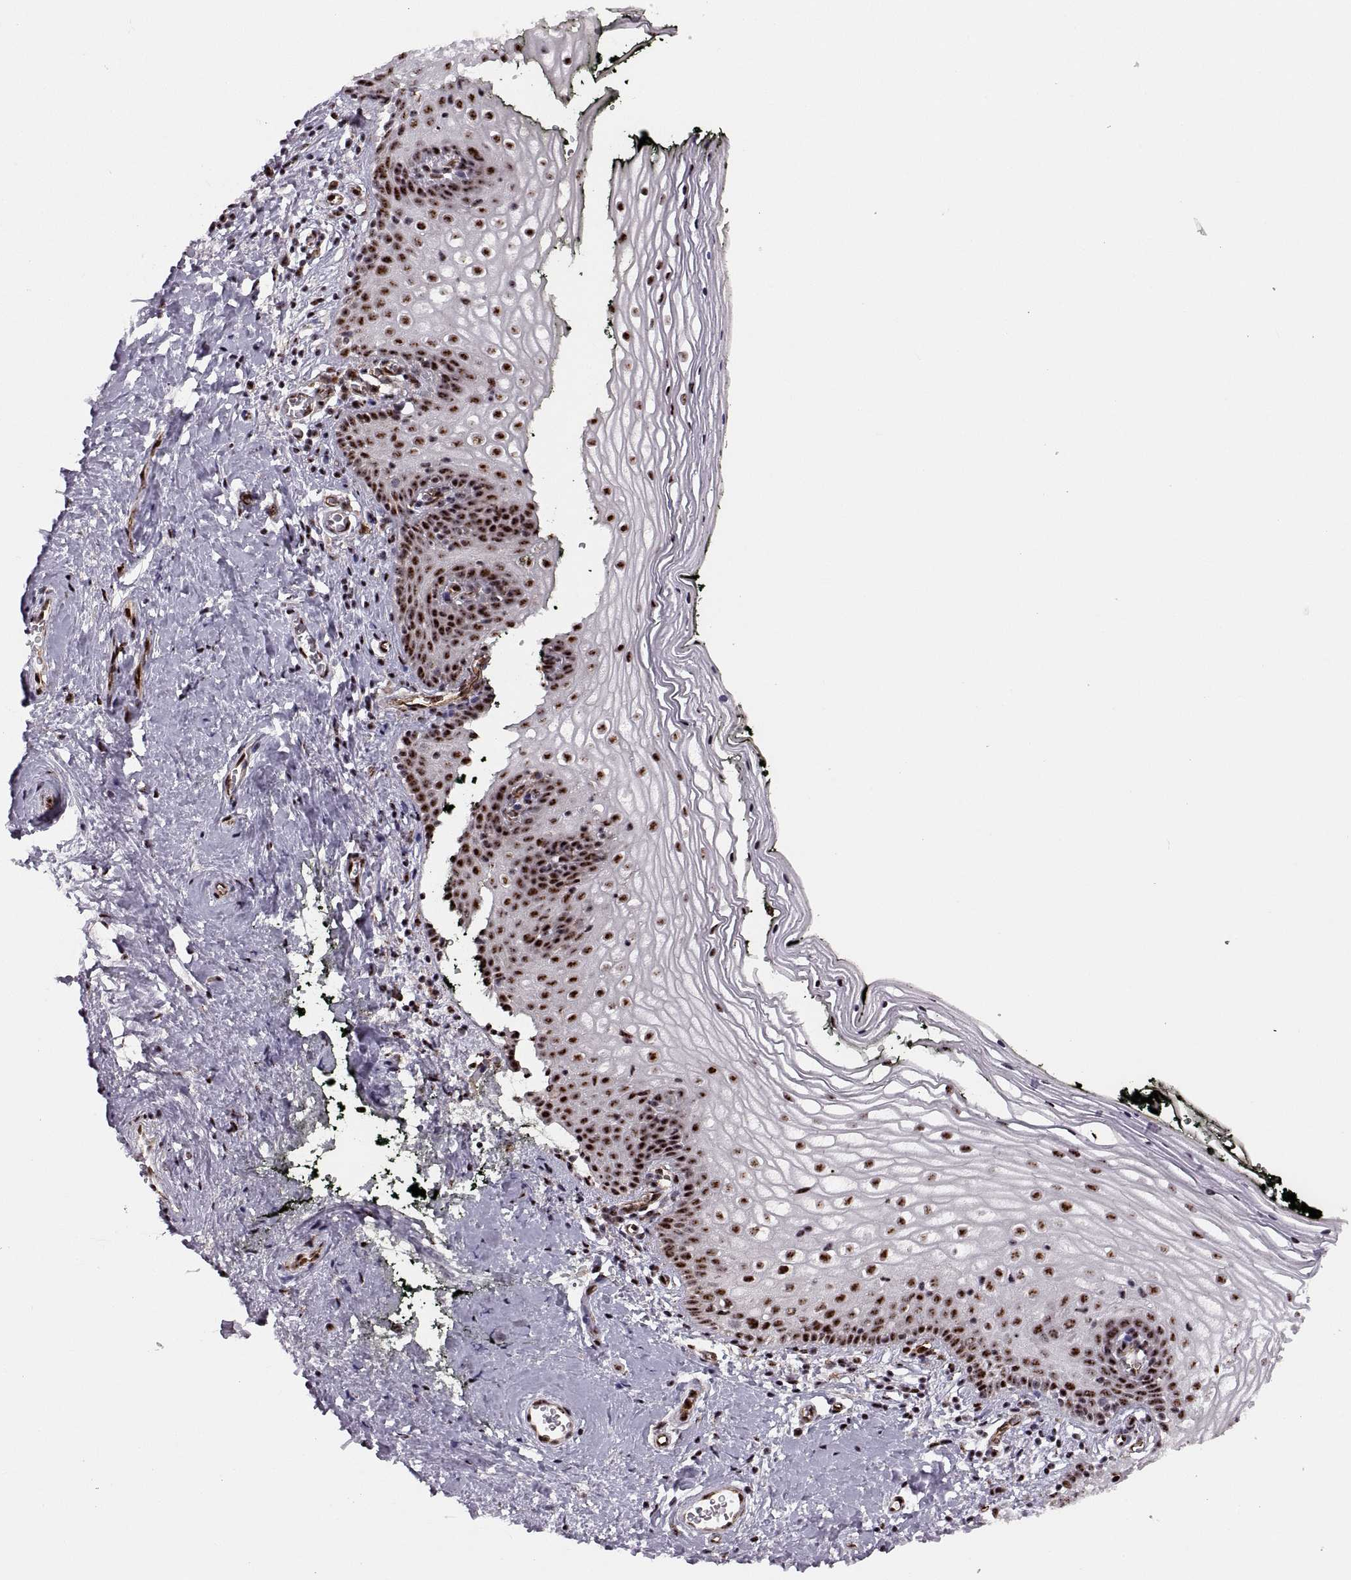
{"staining": {"intensity": "strong", "quantity": ">75%", "location": "nuclear"}, "tissue": "vagina", "cell_type": "Squamous epithelial cells", "image_type": "normal", "snomed": [{"axis": "morphology", "description": "Normal tissue, NOS"}, {"axis": "topography", "description": "Vagina"}], "caption": "The photomicrograph displays a brown stain indicating the presence of a protein in the nuclear of squamous epithelial cells in vagina. Using DAB (3,3'-diaminobenzidine) (brown) and hematoxylin (blue) stains, captured at high magnification using brightfield microscopy.", "gene": "ZCCHC17", "patient": {"sex": "female", "age": 47}}